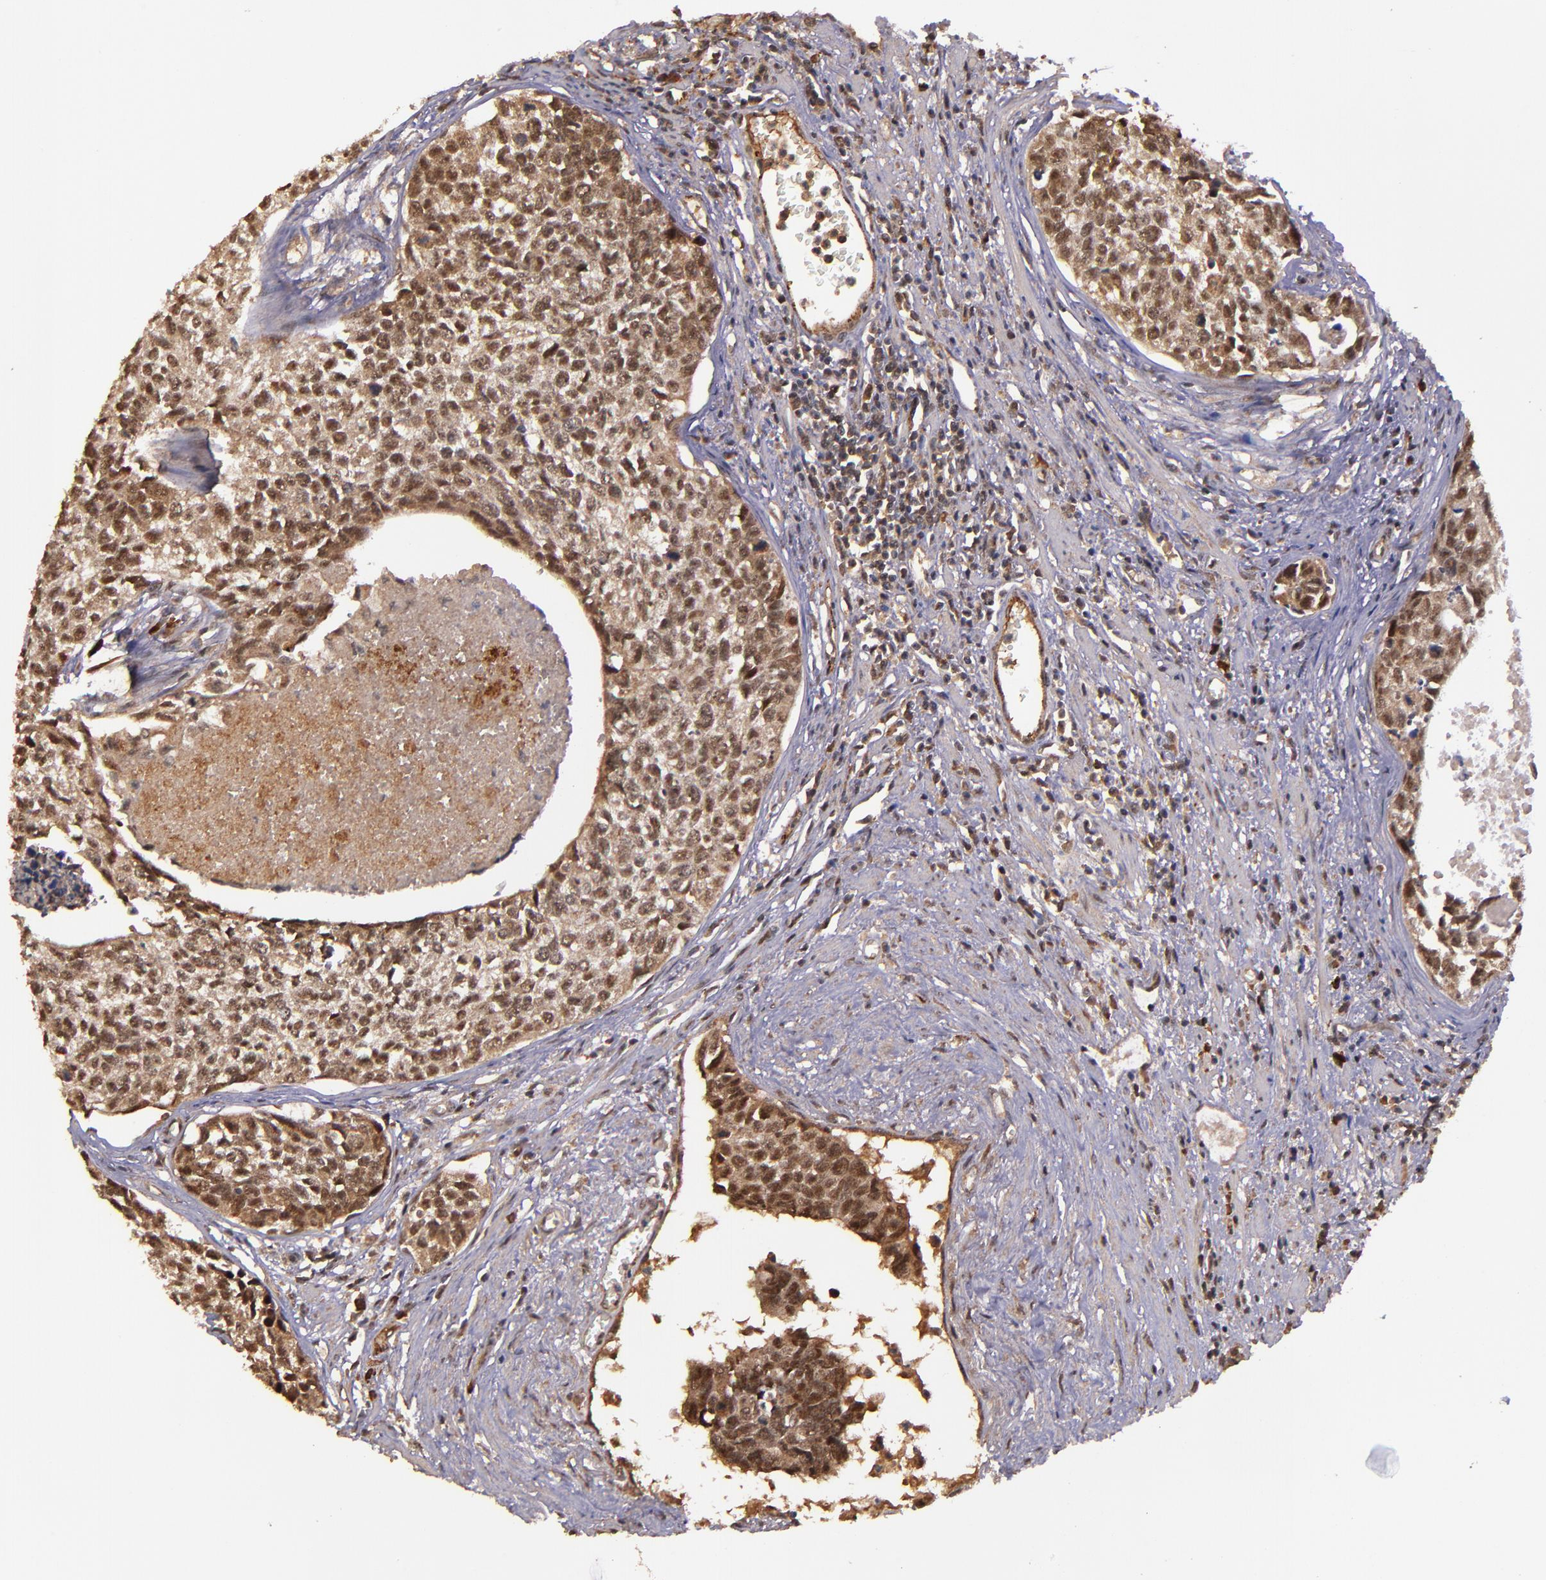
{"staining": {"intensity": "strong", "quantity": ">75%", "location": "cytoplasmic/membranous,nuclear"}, "tissue": "urothelial cancer", "cell_type": "Tumor cells", "image_type": "cancer", "snomed": [{"axis": "morphology", "description": "Urothelial carcinoma, High grade"}, {"axis": "topography", "description": "Urinary bladder"}], "caption": "This histopathology image demonstrates urothelial cancer stained with immunohistochemistry to label a protein in brown. The cytoplasmic/membranous and nuclear of tumor cells show strong positivity for the protein. Nuclei are counter-stained blue.", "gene": "RIOK3", "patient": {"sex": "male", "age": 81}}